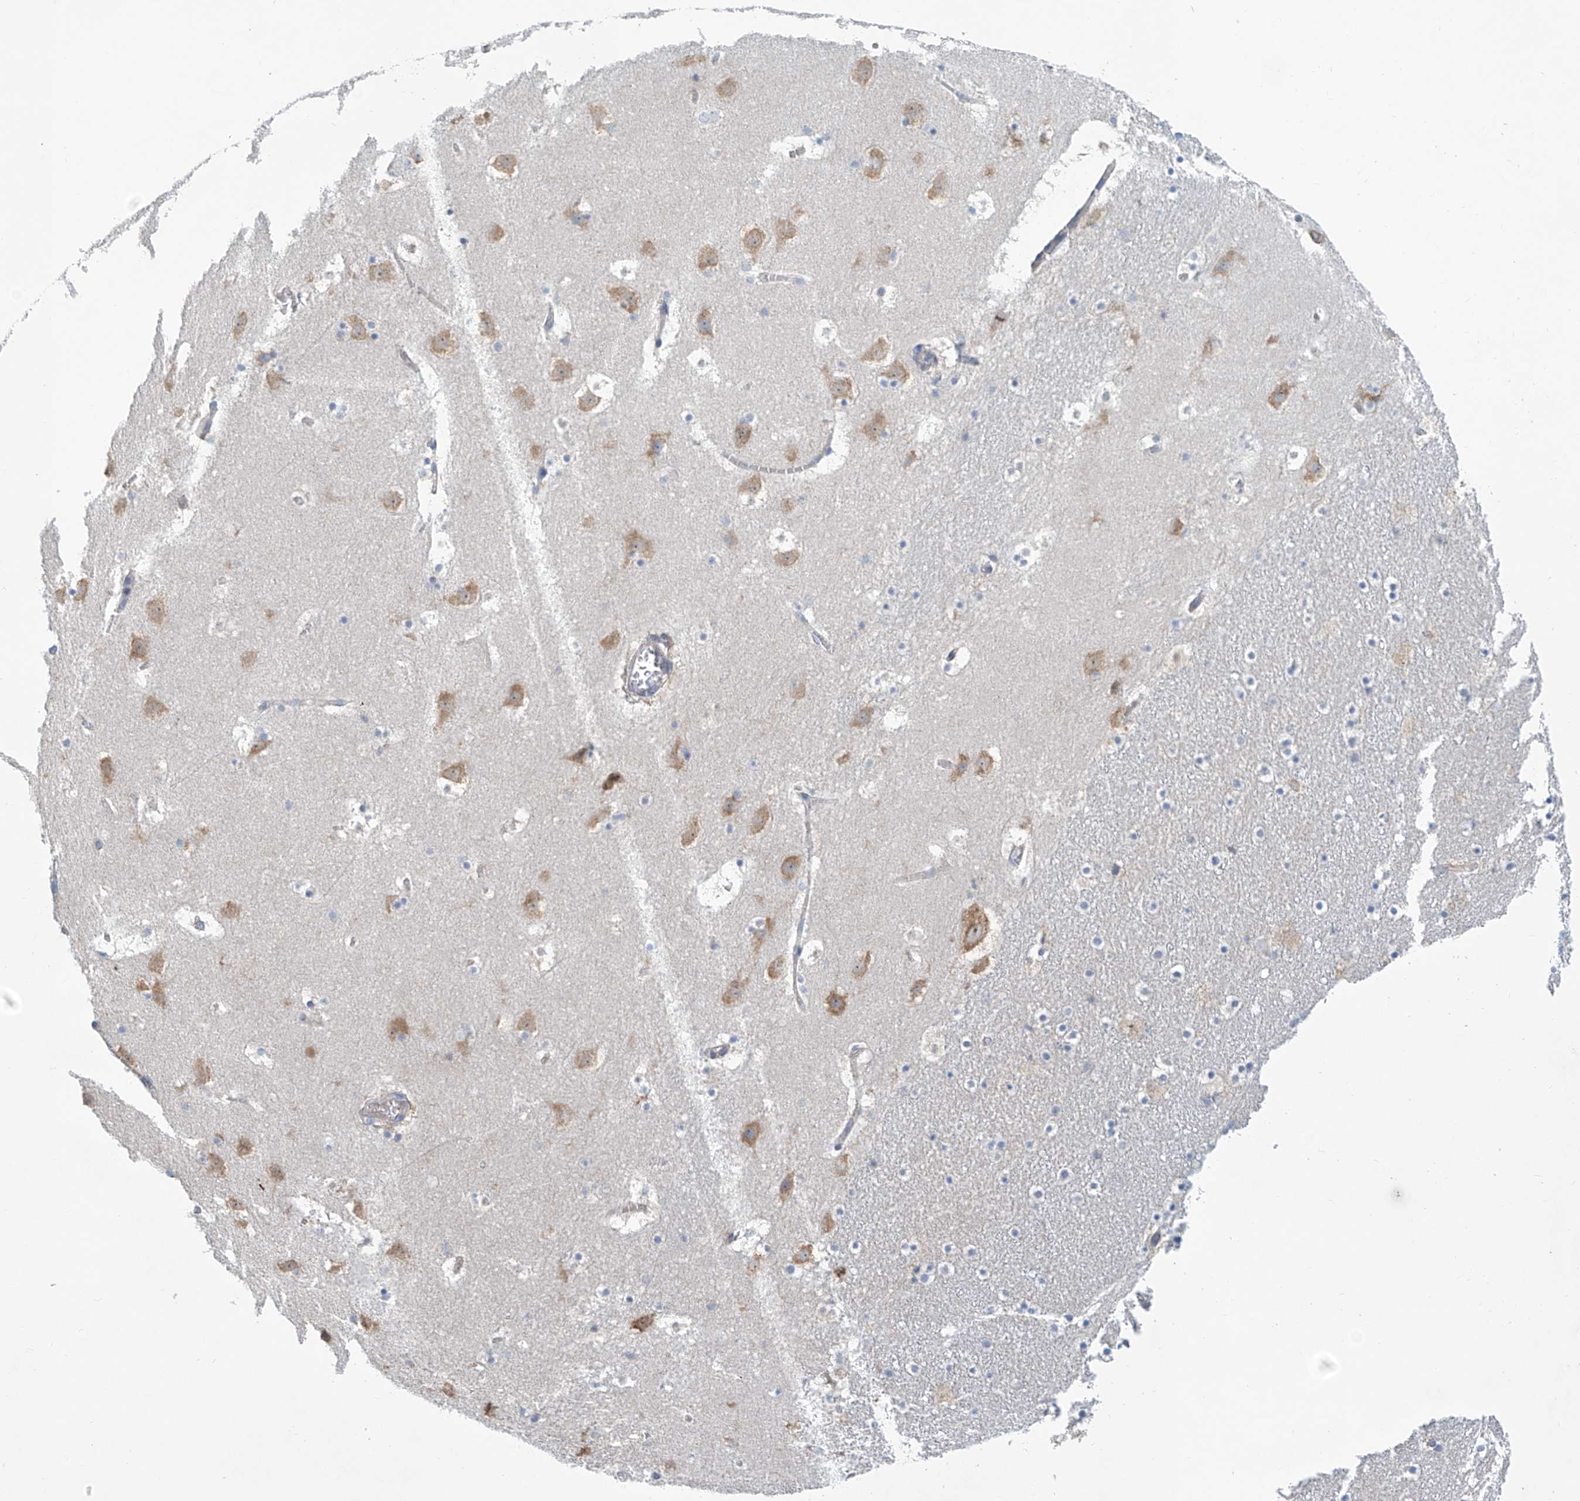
{"staining": {"intensity": "negative", "quantity": "none", "location": "none"}, "tissue": "caudate", "cell_type": "Glial cells", "image_type": "normal", "snomed": [{"axis": "morphology", "description": "Normal tissue, NOS"}, {"axis": "topography", "description": "Lateral ventricle wall"}], "caption": "The histopathology image reveals no staining of glial cells in normal caudate.", "gene": "SENP2", "patient": {"sex": "male", "age": 45}}